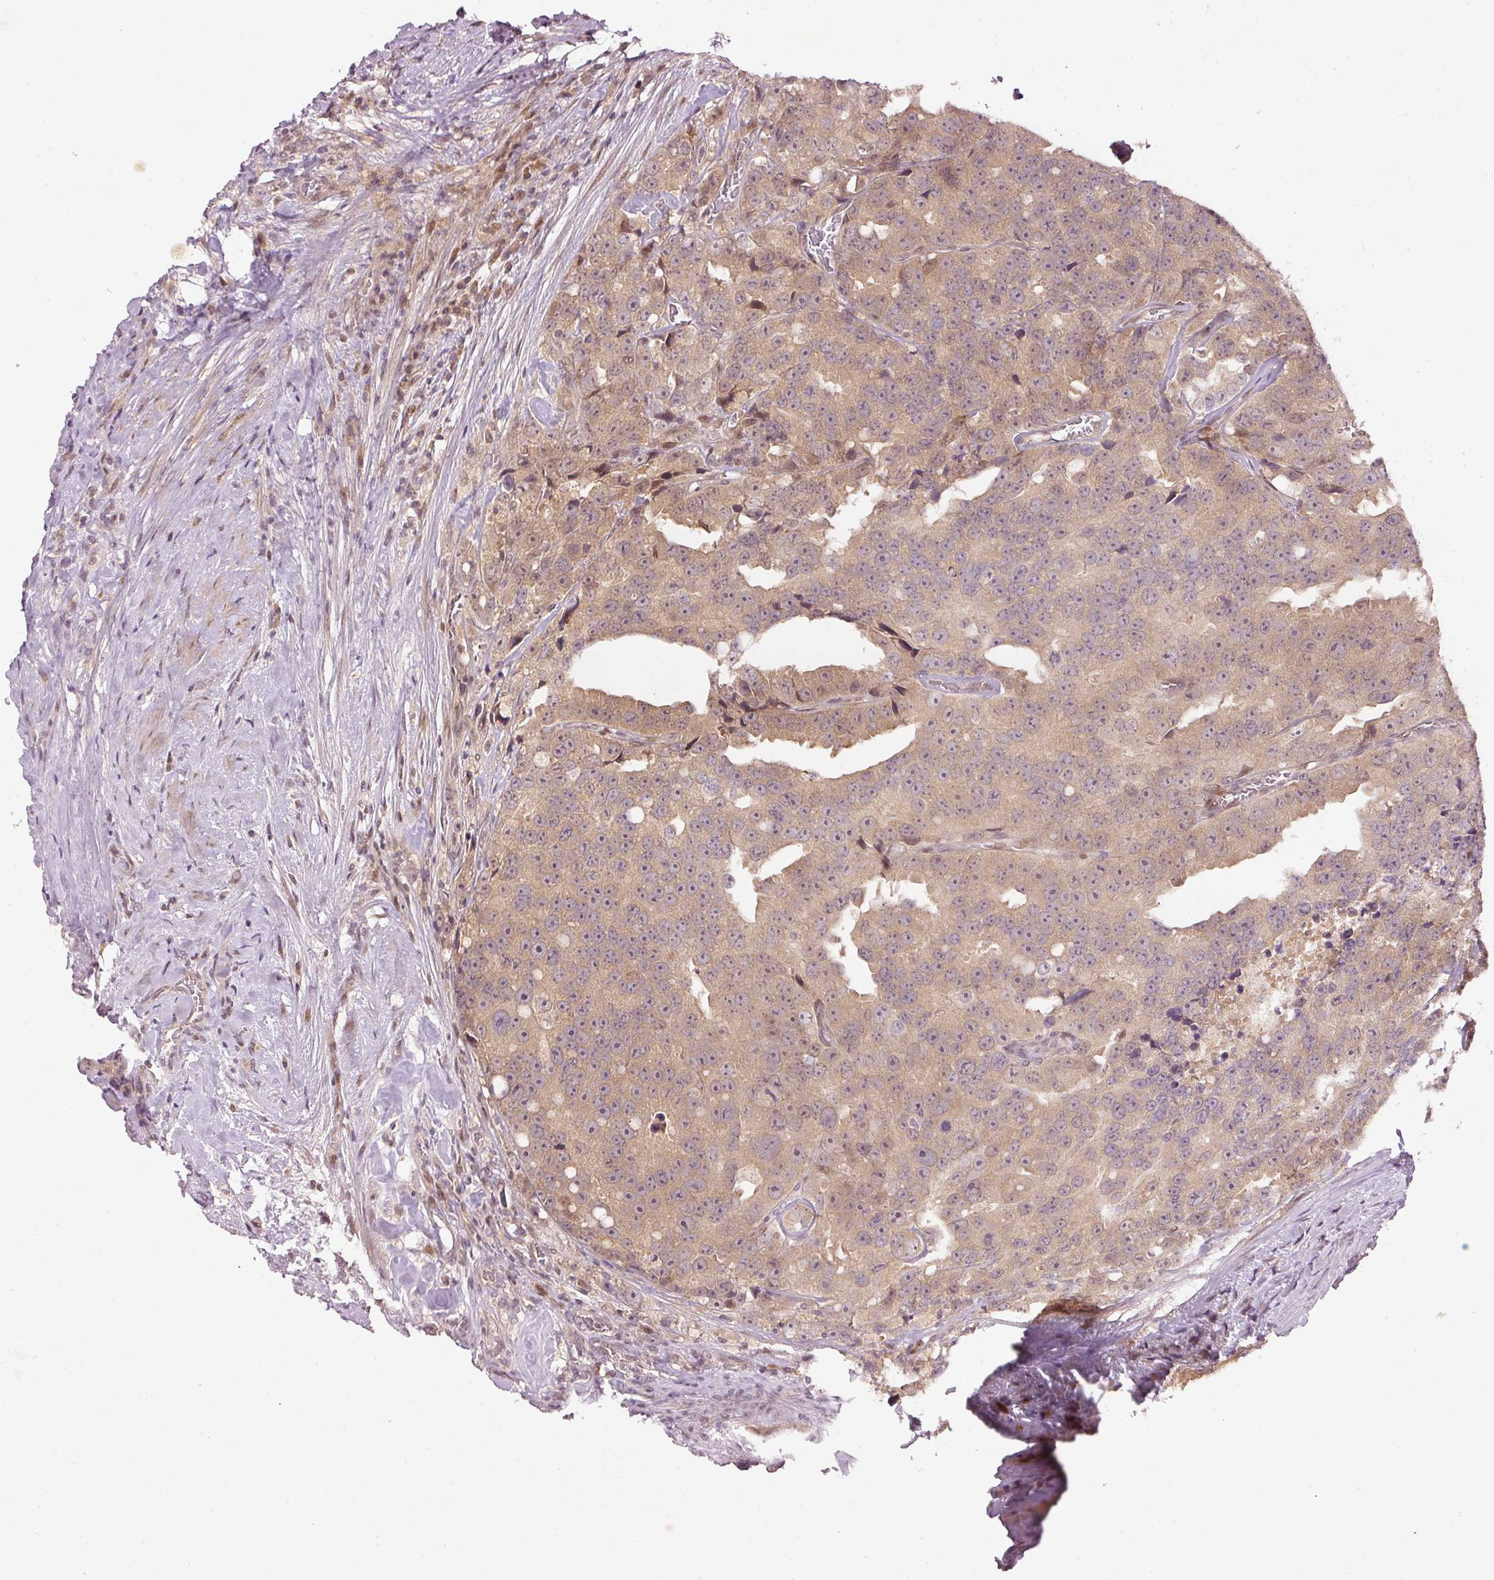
{"staining": {"intensity": "moderate", "quantity": ">75%", "location": "cytoplasmic/membranous"}, "tissue": "prostate cancer", "cell_type": "Tumor cells", "image_type": "cancer", "snomed": [{"axis": "morphology", "description": "Adenocarcinoma, High grade"}, {"axis": "topography", "description": "Prostate"}], "caption": "The image shows staining of prostate cancer (high-grade adenocarcinoma), revealing moderate cytoplasmic/membranous protein expression (brown color) within tumor cells.", "gene": "PCDHB1", "patient": {"sex": "male", "age": 71}}